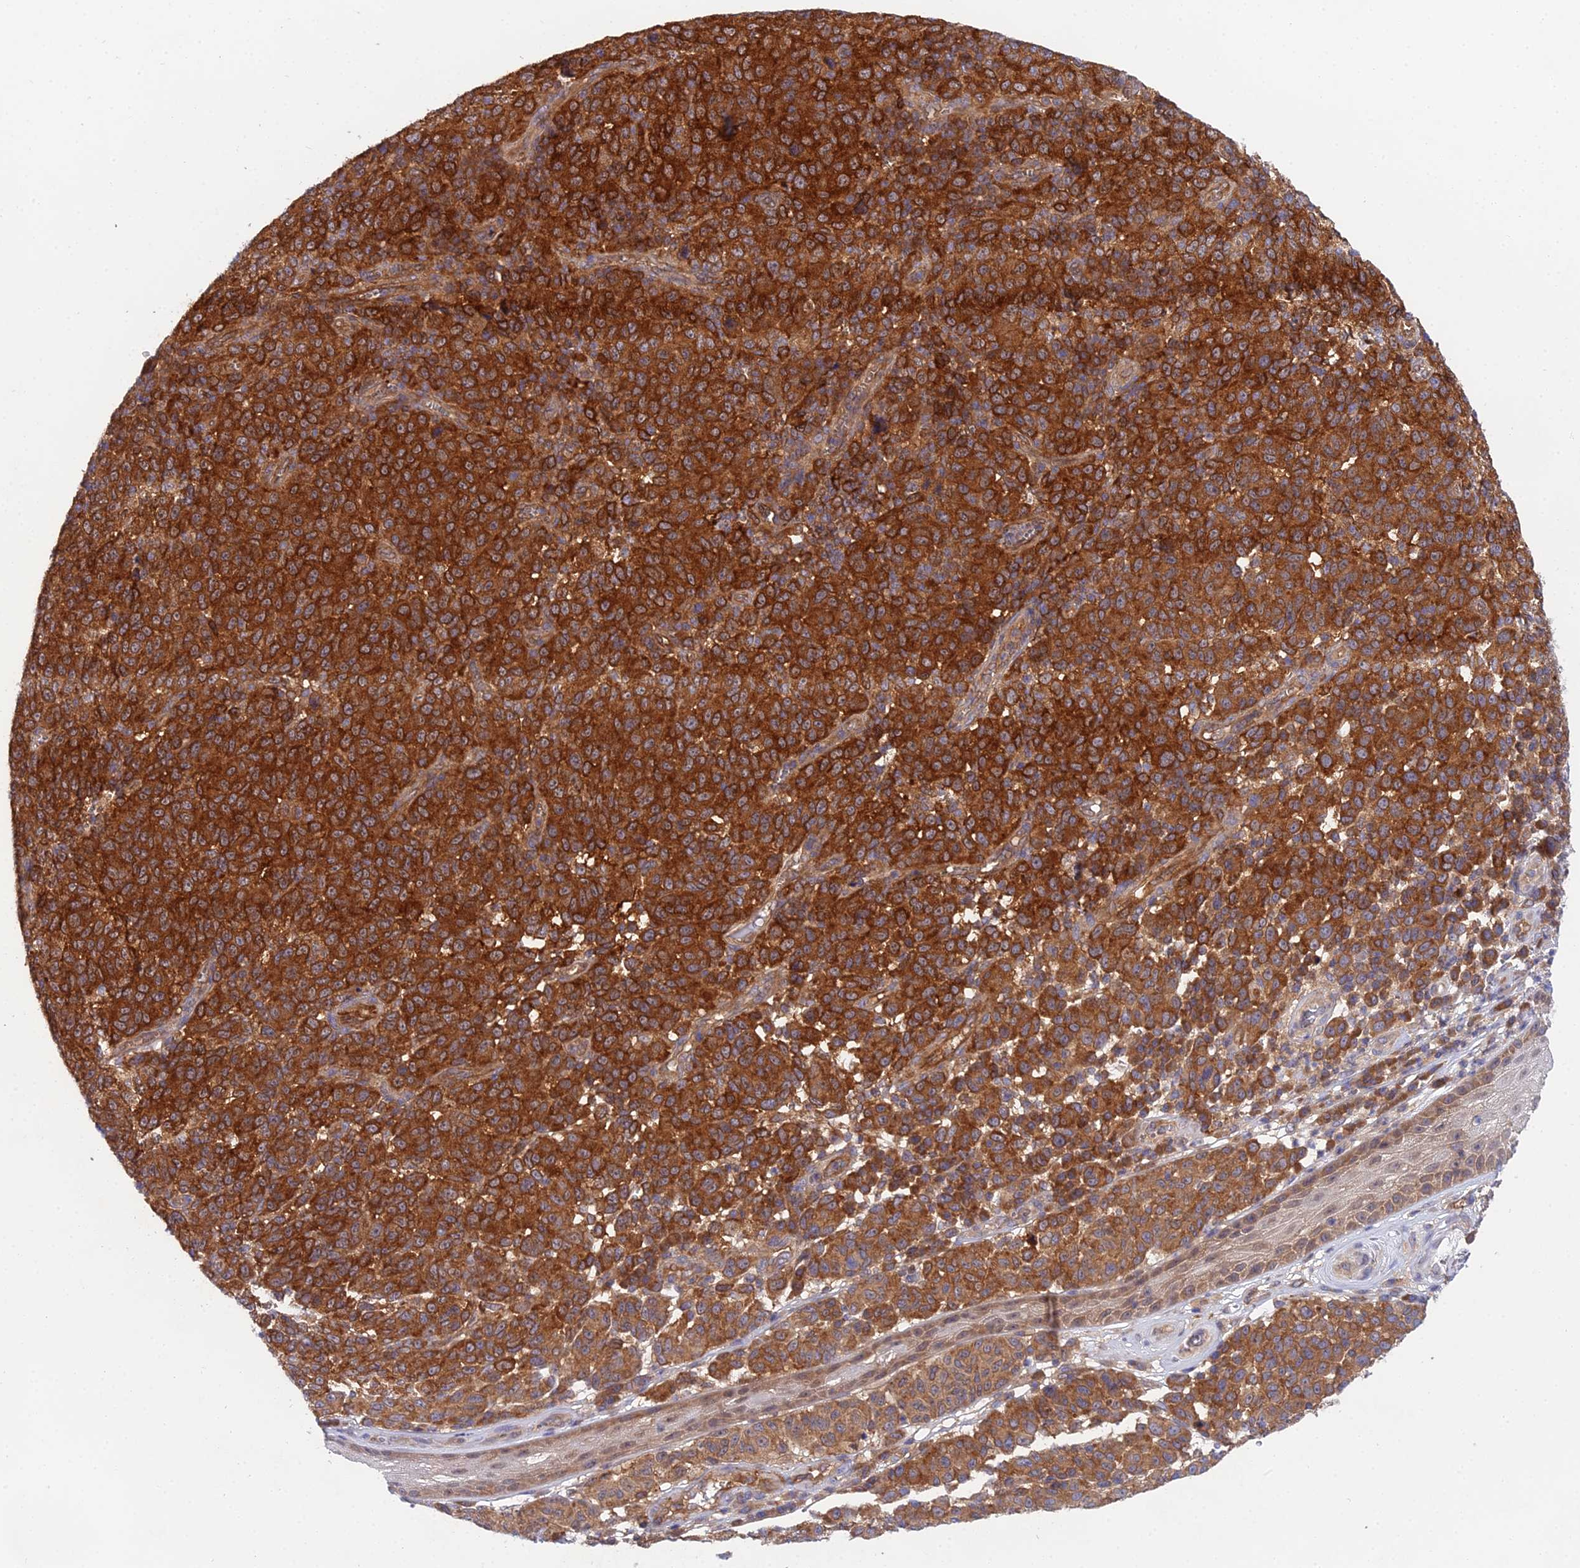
{"staining": {"intensity": "strong", "quantity": ">75%", "location": "cytoplasmic/membranous"}, "tissue": "melanoma", "cell_type": "Tumor cells", "image_type": "cancer", "snomed": [{"axis": "morphology", "description": "Malignant melanoma, NOS"}, {"axis": "topography", "description": "Skin"}], "caption": "Malignant melanoma stained for a protein demonstrates strong cytoplasmic/membranous positivity in tumor cells.", "gene": "PPP2R2C", "patient": {"sex": "male", "age": 49}}